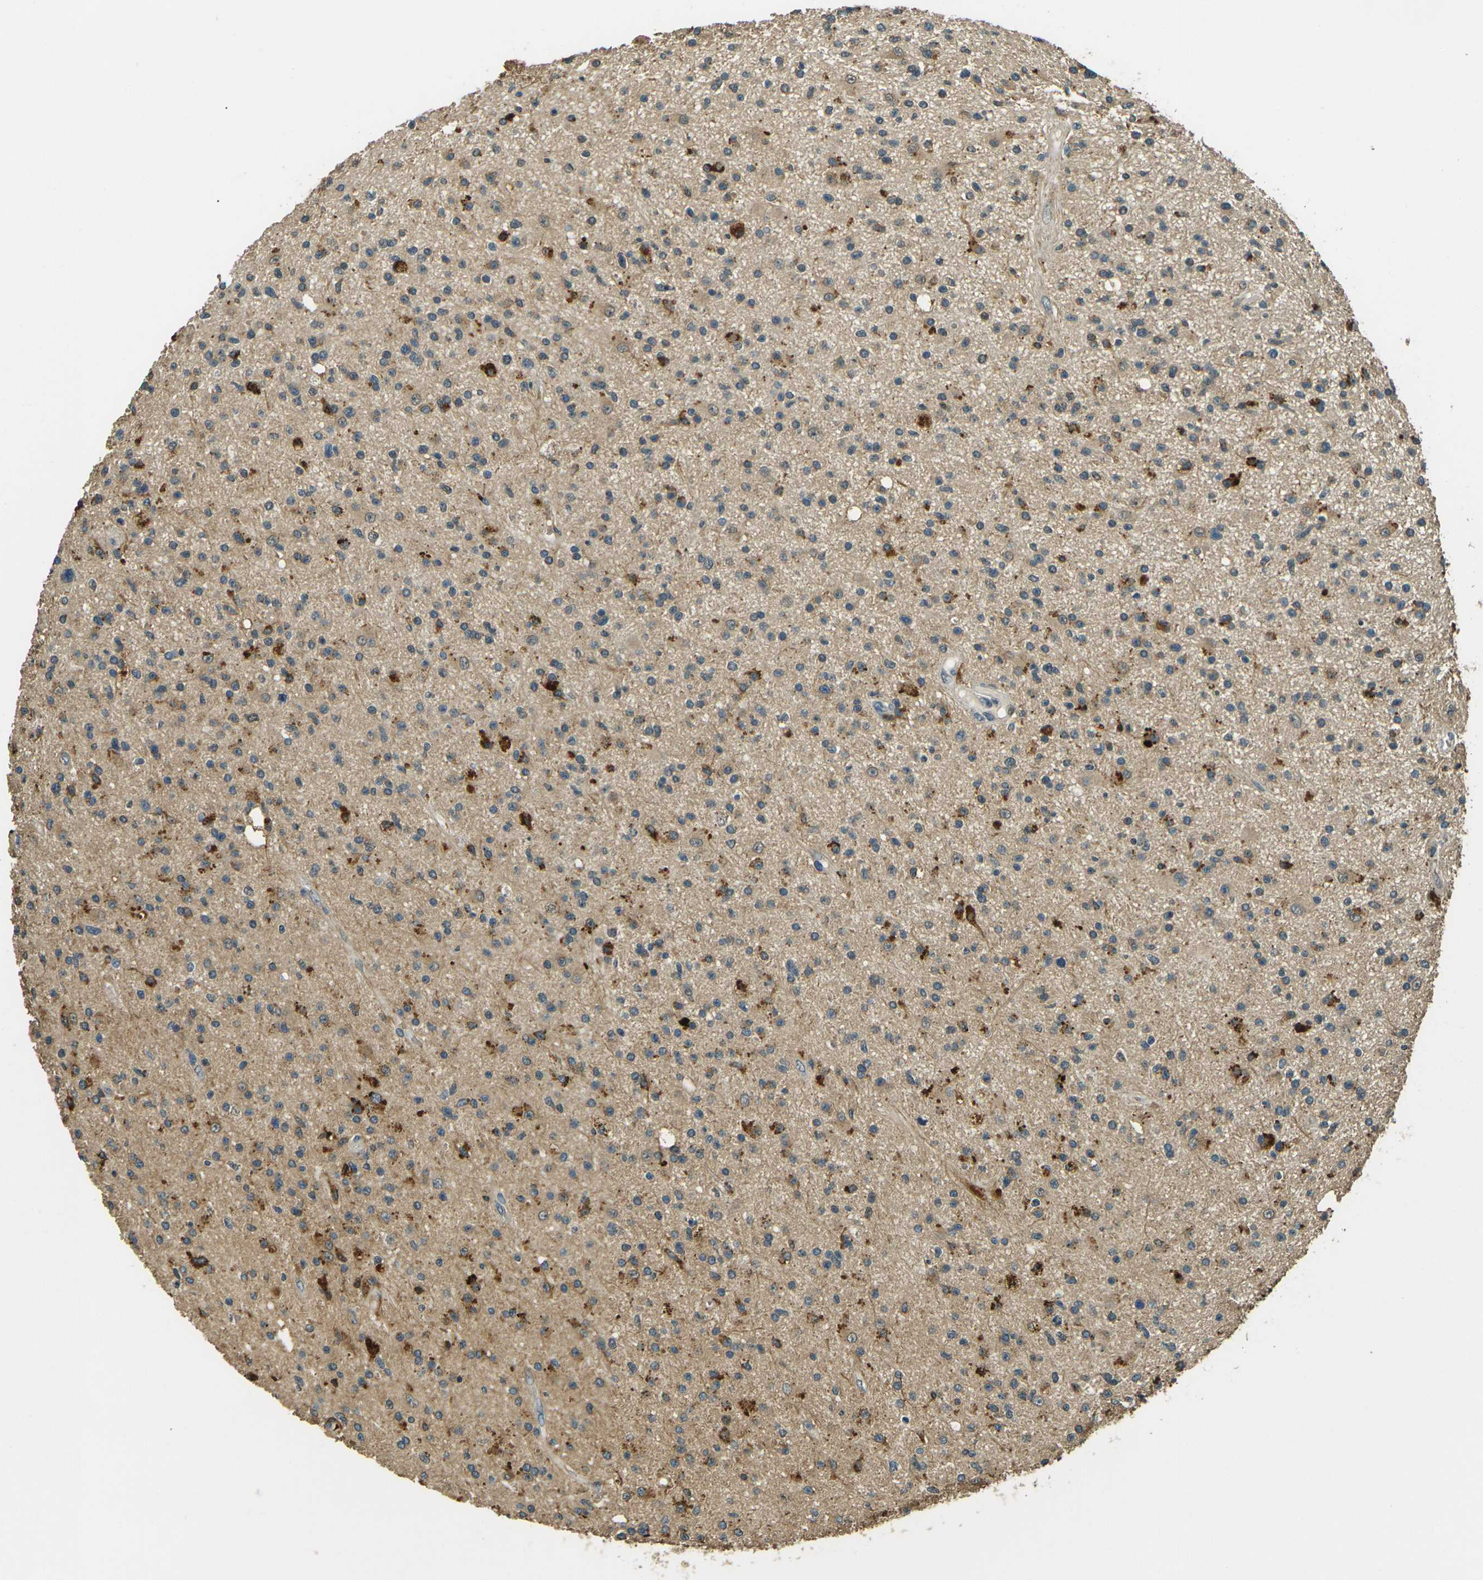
{"staining": {"intensity": "moderate", "quantity": "25%-75%", "location": "cytoplasmic/membranous"}, "tissue": "glioma", "cell_type": "Tumor cells", "image_type": "cancer", "snomed": [{"axis": "morphology", "description": "Glioma, malignant, High grade"}, {"axis": "topography", "description": "Brain"}], "caption": "Glioma stained with a protein marker exhibits moderate staining in tumor cells.", "gene": "TOR1A", "patient": {"sex": "male", "age": 33}}